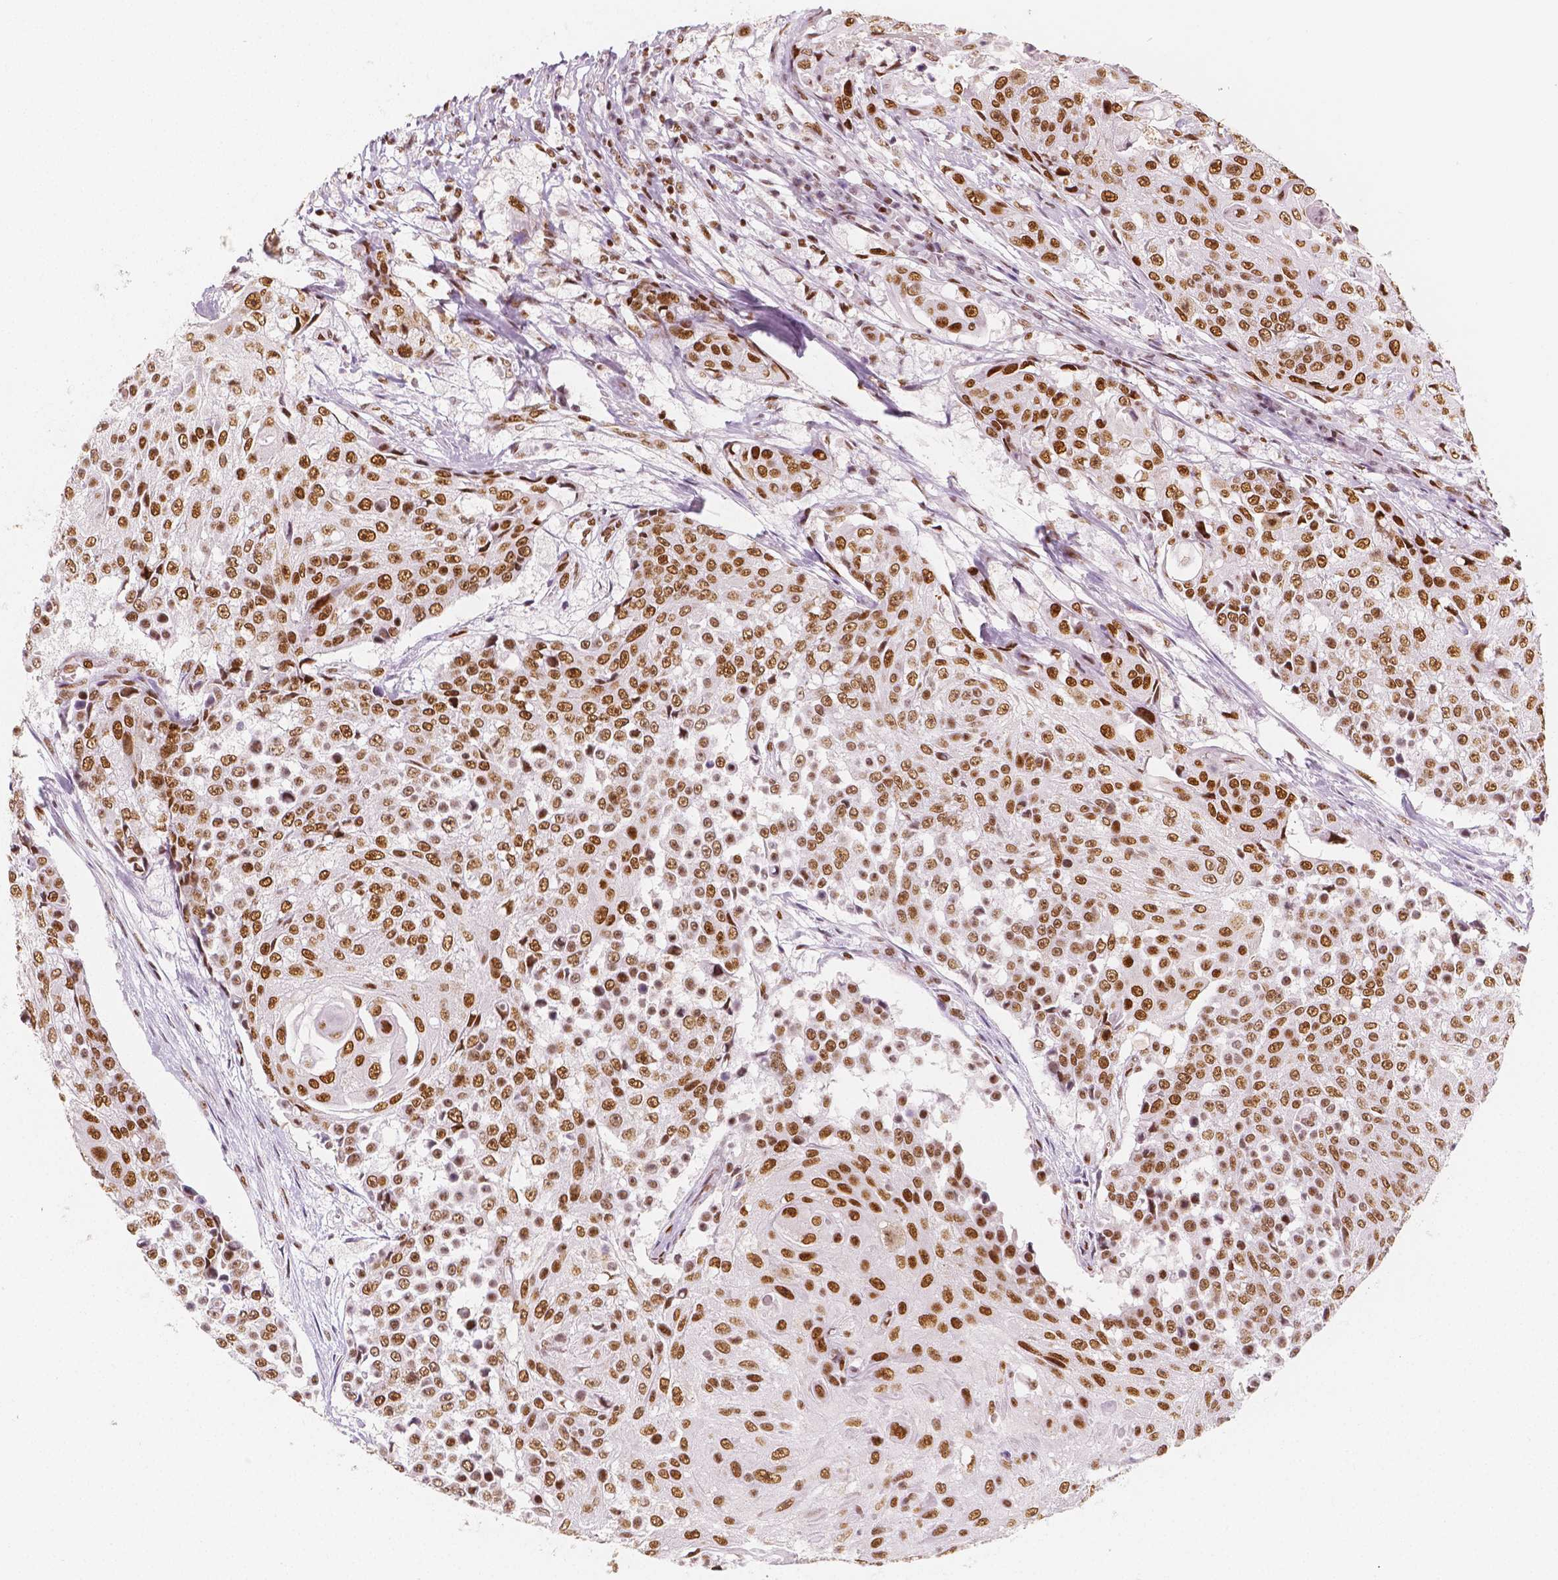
{"staining": {"intensity": "moderate", "quantity": ">75%", "location": "nuclear"}, "tissue": "urothelial cancer", "cell_type": "Tumor cells", "image_type": "cancer", "snomed": [{"axis": "morphology", "description": "Urothelial carcinoma, High grade"}, {"axis": "topography", "description": "Urinary bladder"}], "caption": "IHC image of neoplastic tissue: high-grade urothelial carcinoma stained using immunohistochemistry (IHC) reveals medium levels of moderate protein expression localized specifically in the nuclear of tumor cells, appearing as a nuclear brown color.", "gene": "HDAC1", "patient": {"sex": "female", "age": 63}}